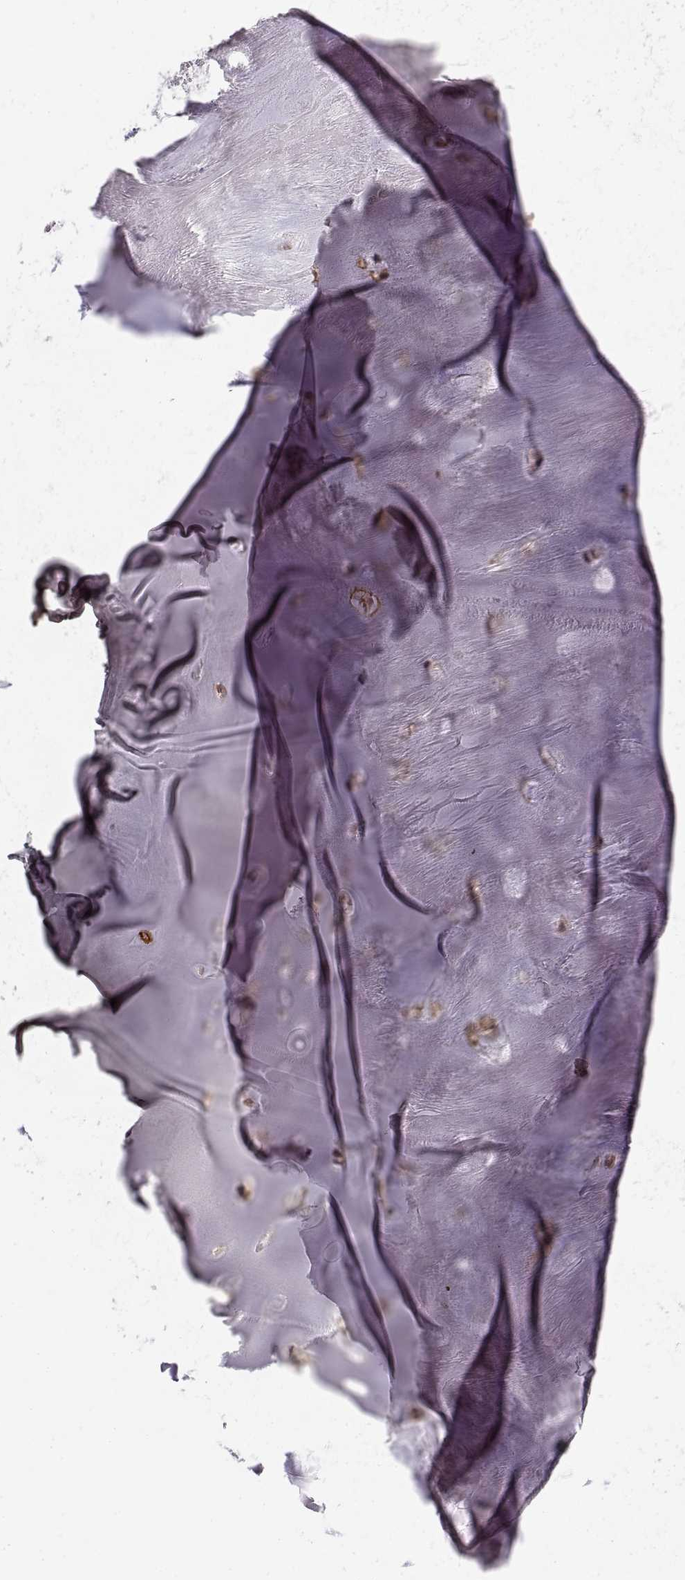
{"staining": {"intensity": "moderate", "quantity": ">75%", "location": "cytoplasmic/membranous"}, "tissue": "soft tissue", "cell_type": "Chondrocytes", "image_type": "normal", "snomed": [{"axis": "morphology", "description": "Normal tissue, NOS"}, {"axis": "morphology", "description": "Squamous cell carcinoma, NOS"}, {"axis": "topography", "description": "Cartilage tissue"}, {"axis": "topography", "description": "Lung"}], "caption": "There is medium levels of moderate cytoplasmic/membranous staining in chondrocytes of benign soft tissue, as demonstrated by immunohistochemical staining (brown color).", "gene": "LAMA4", "patient": {"sex": "male", "age": 66}}